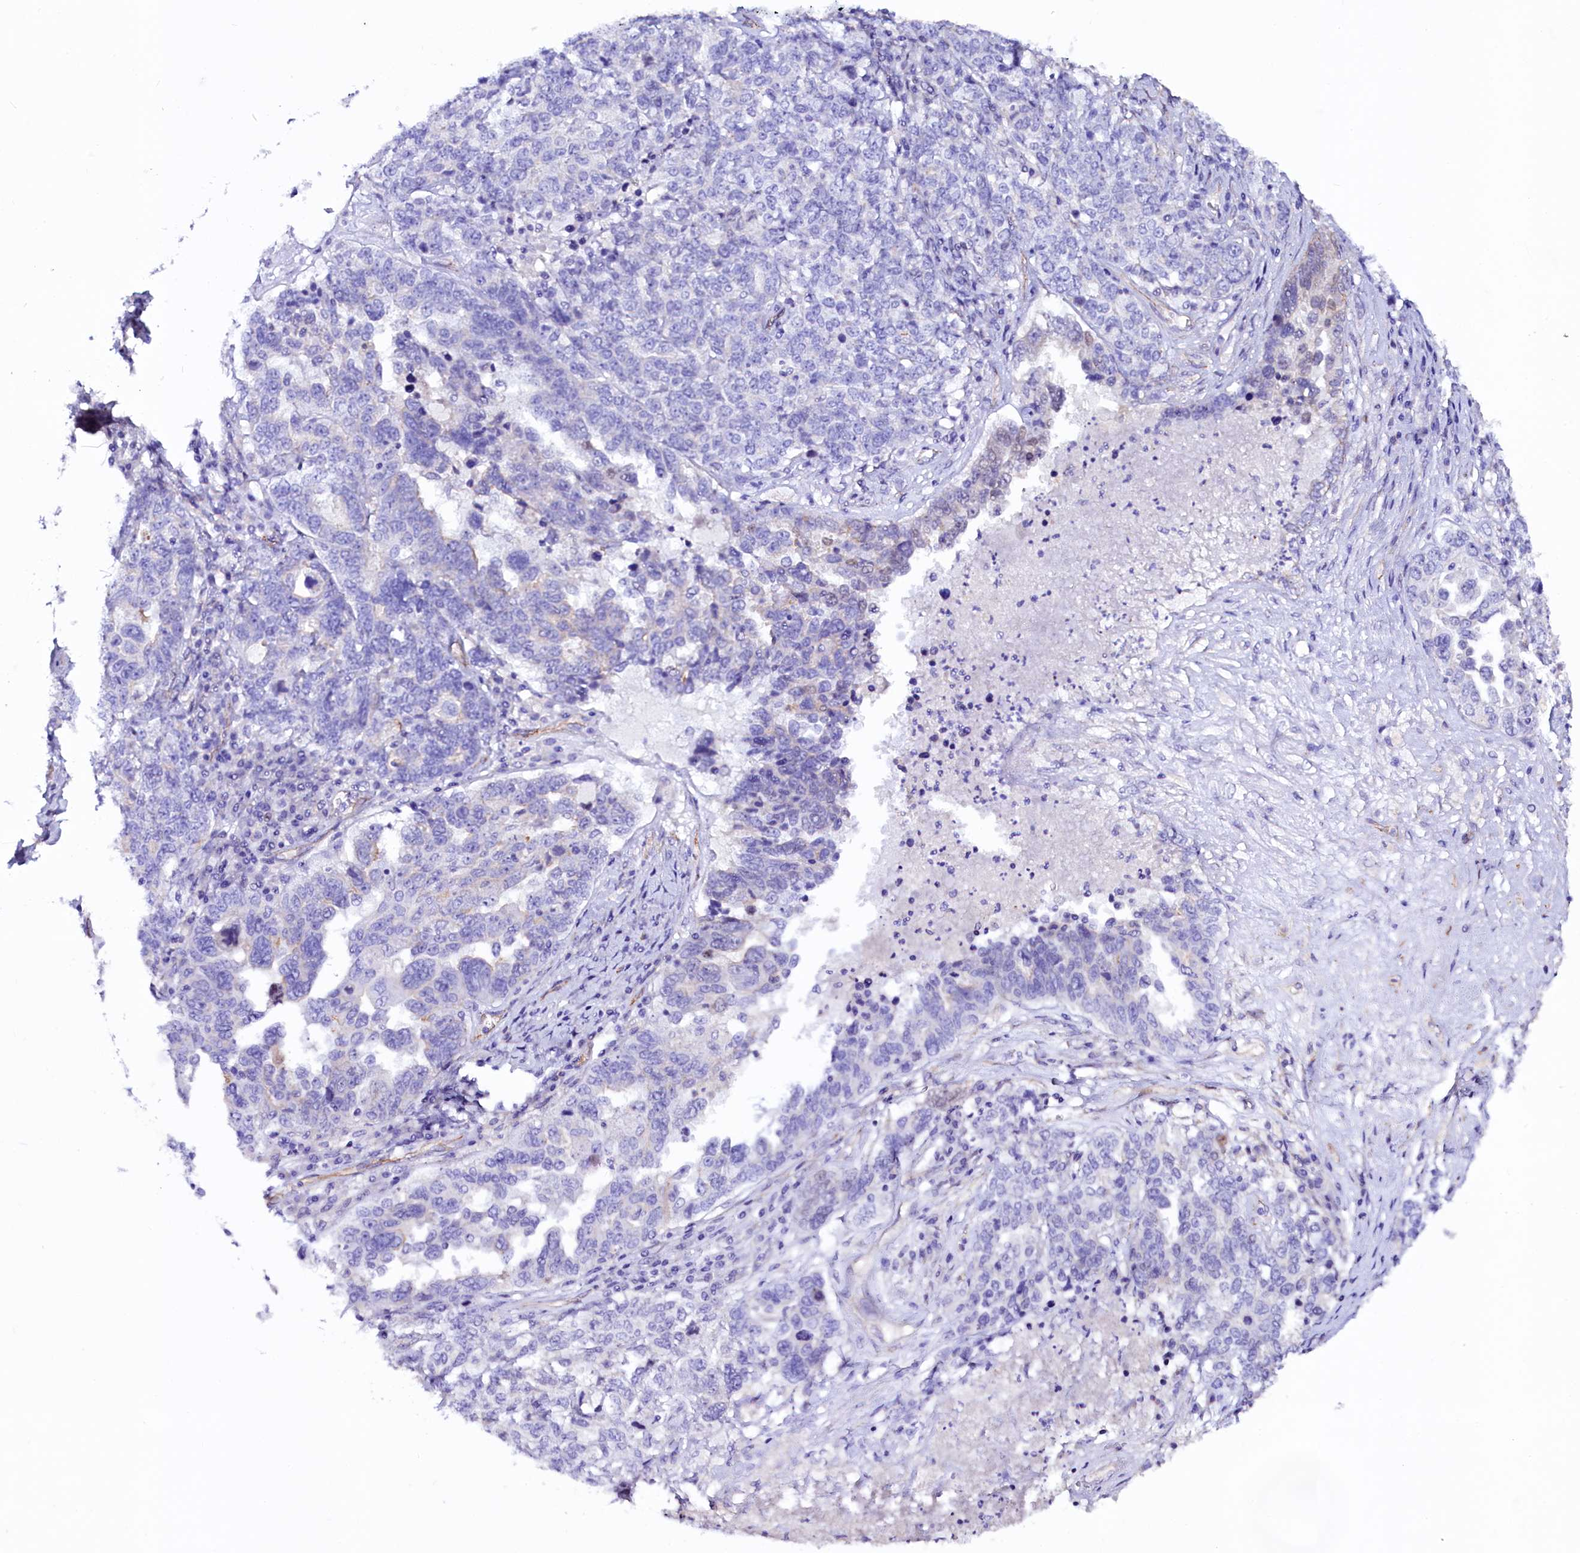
{"staining": {"intensity": "negative", "quantity": "none", "location": "none"}, "tissue": "ovarian cancer", "cell_type": "Tumor cells", "image_type": "cancer", "snomed": [{"axis": "morphology", "description": "Carcinoma, endometroid"}, {"axis": "topography", "description": "Ovary"}], "caption": "Human ovarian endometroid carcinoma stained for a protein using immunohistochemistry (IHC) demonstrates no staining in tumor cells.", "gene": "SLF1", "patient": {"sex": "female", "age": 62}}